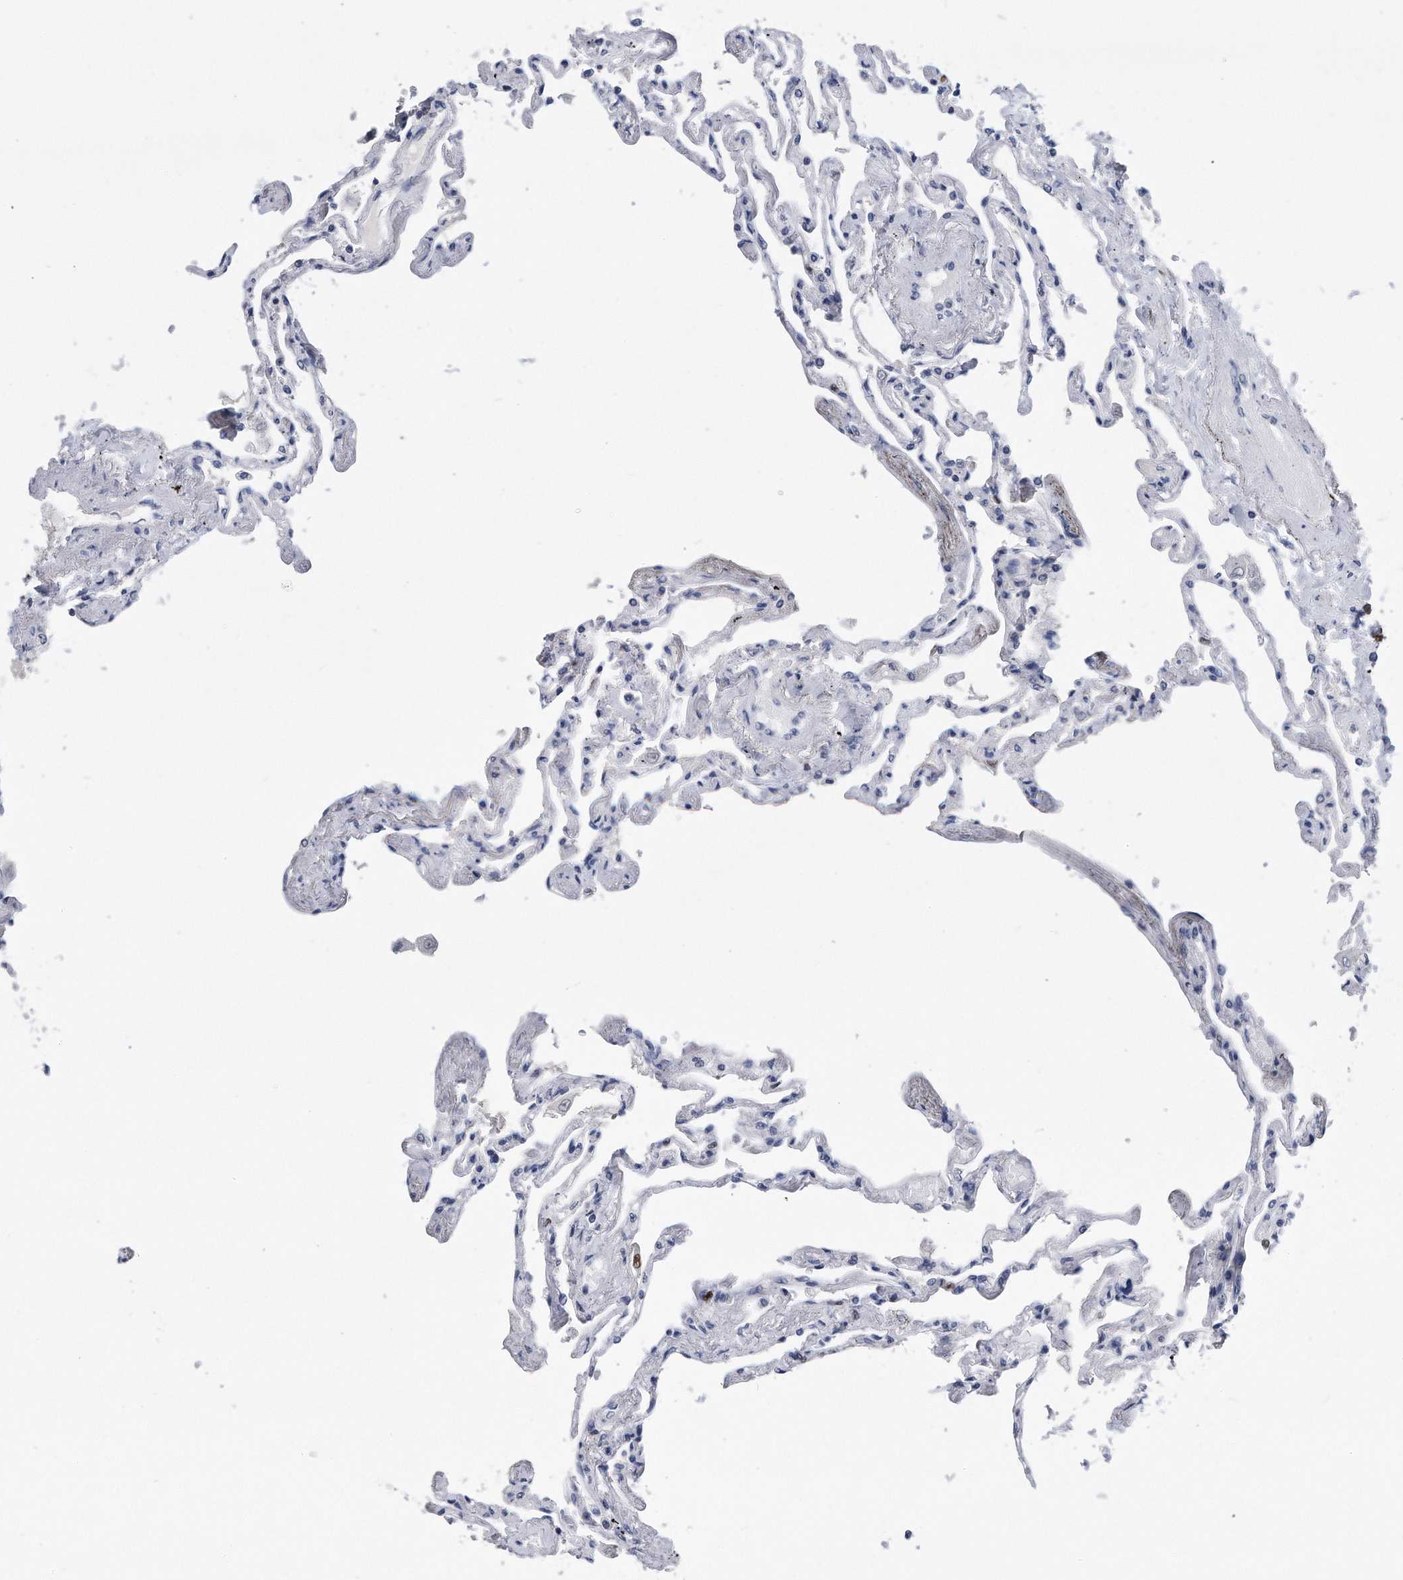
{"staining": {"intensity": "negative", "quantity": "none", "location": "none"}, "tissue": "lung", "cell_type": "Alveolar cells", "image_type": "normal", "snomed": [{"axis": "morphology", "description": "Normal tissue, NOS"}, {"axis": "topography", "description": "Lung"}], "caption": "Immunohistochemistry (IHC) image of normal lung: lung stained with DAB (3,3'-diaminobenzidine) displays no significant protein expression in alveolar cells. (DAB (3,3'-diaminobenzidine) immunohistochemistry visualized using brightfield microscopy, high magnification).", "gene": "PCNA", "patient": {"sex": "female", "age": 67}}